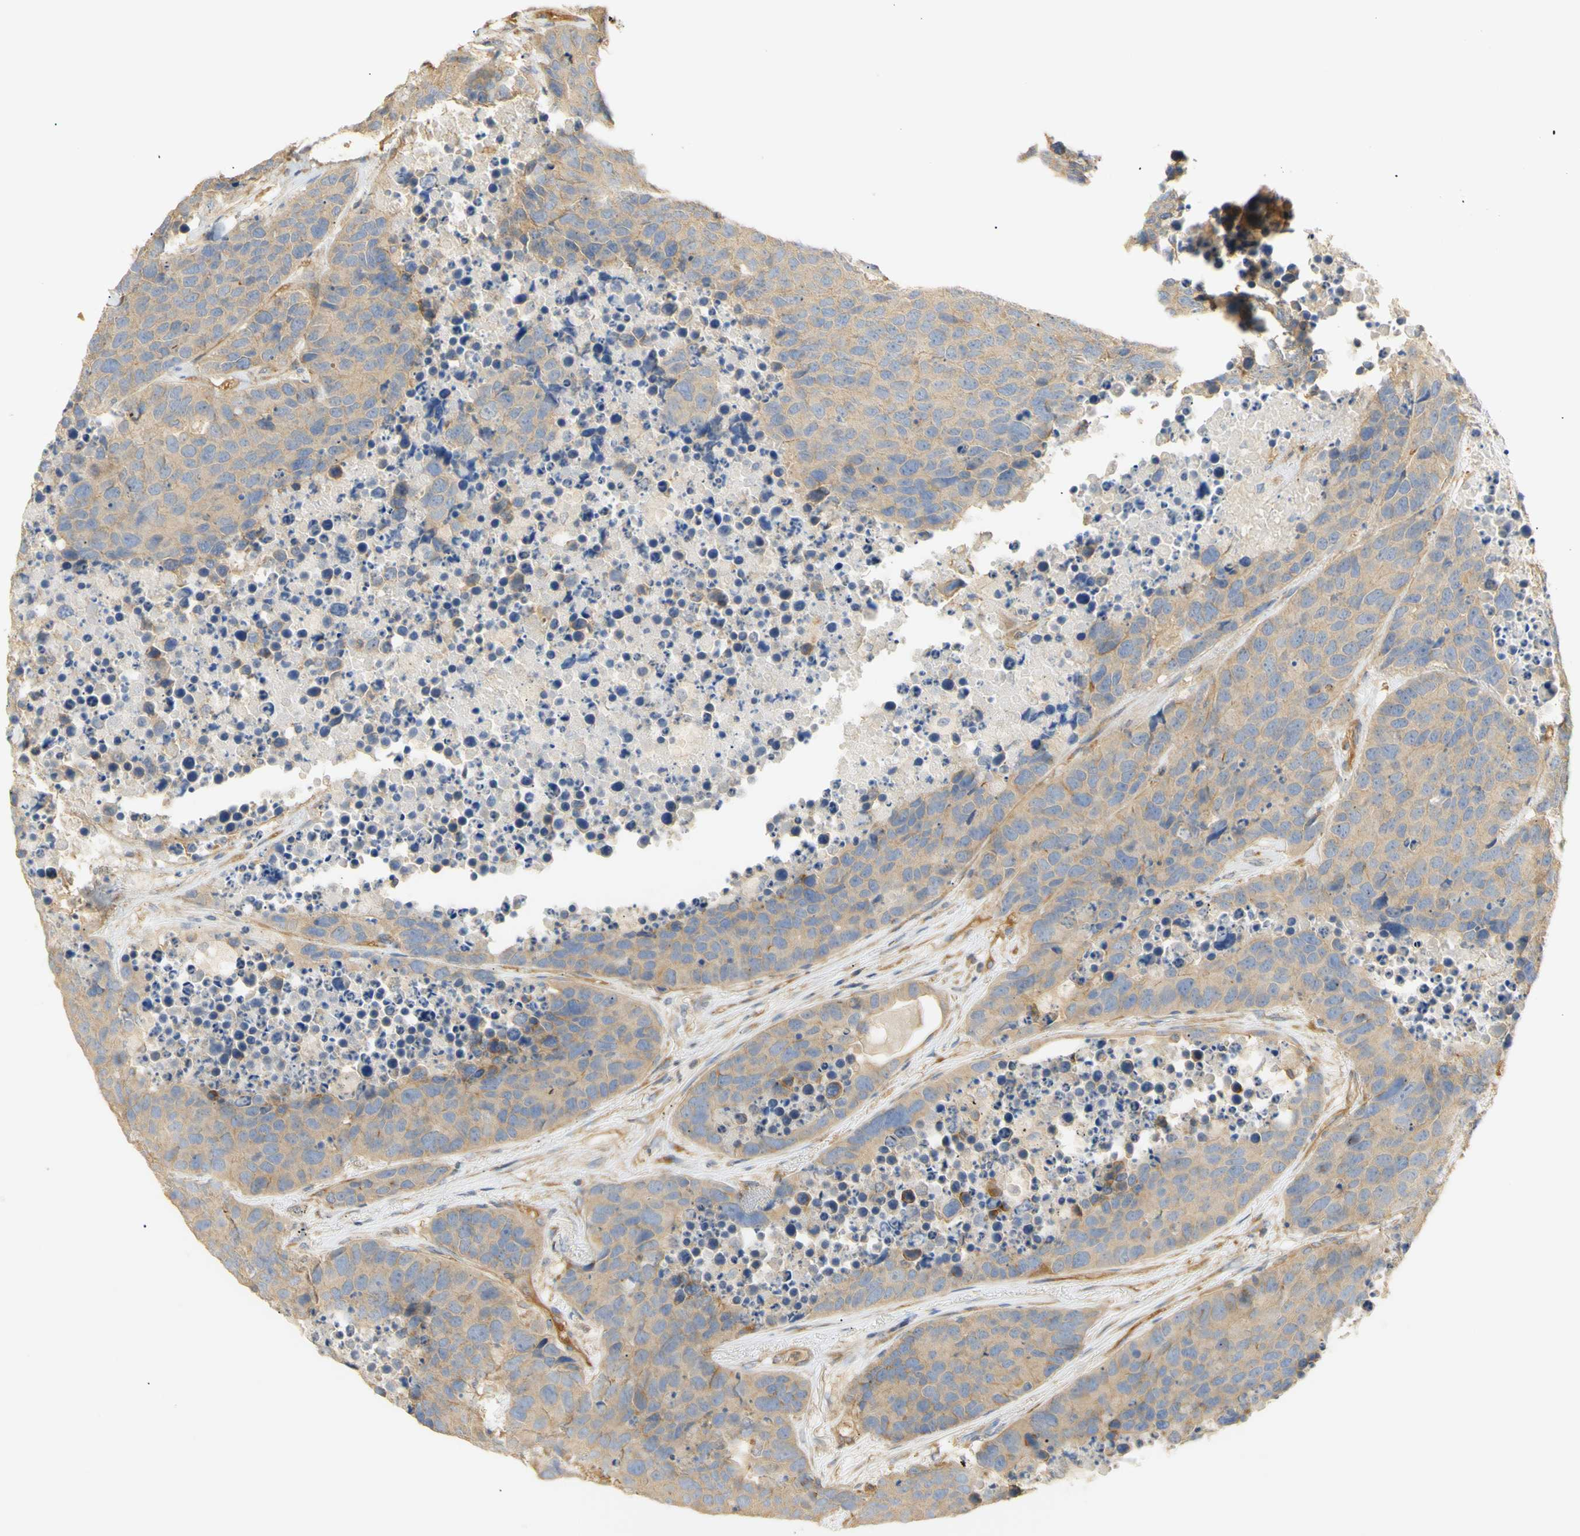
{"staining": {"intensity": "negative", "quantity": "none", "location": "none"}, "tissue": "carcinoid", "cell_type": "Tumor cells", "image_type": "cancer", "snomed": [{"axis": "morphology", "description": "Carcinoid, malignant, NOS"}, {"axis": "topography", "description": "Lung"}], "caption": "This image is of carcinoid stained with immunohistochemistry to label a protein in brown with the nuclei are counter-stained blue. There is no staining in tumor cells.", "gene": "KCNE4", "patient": {"sex": "male", "age": 60}}